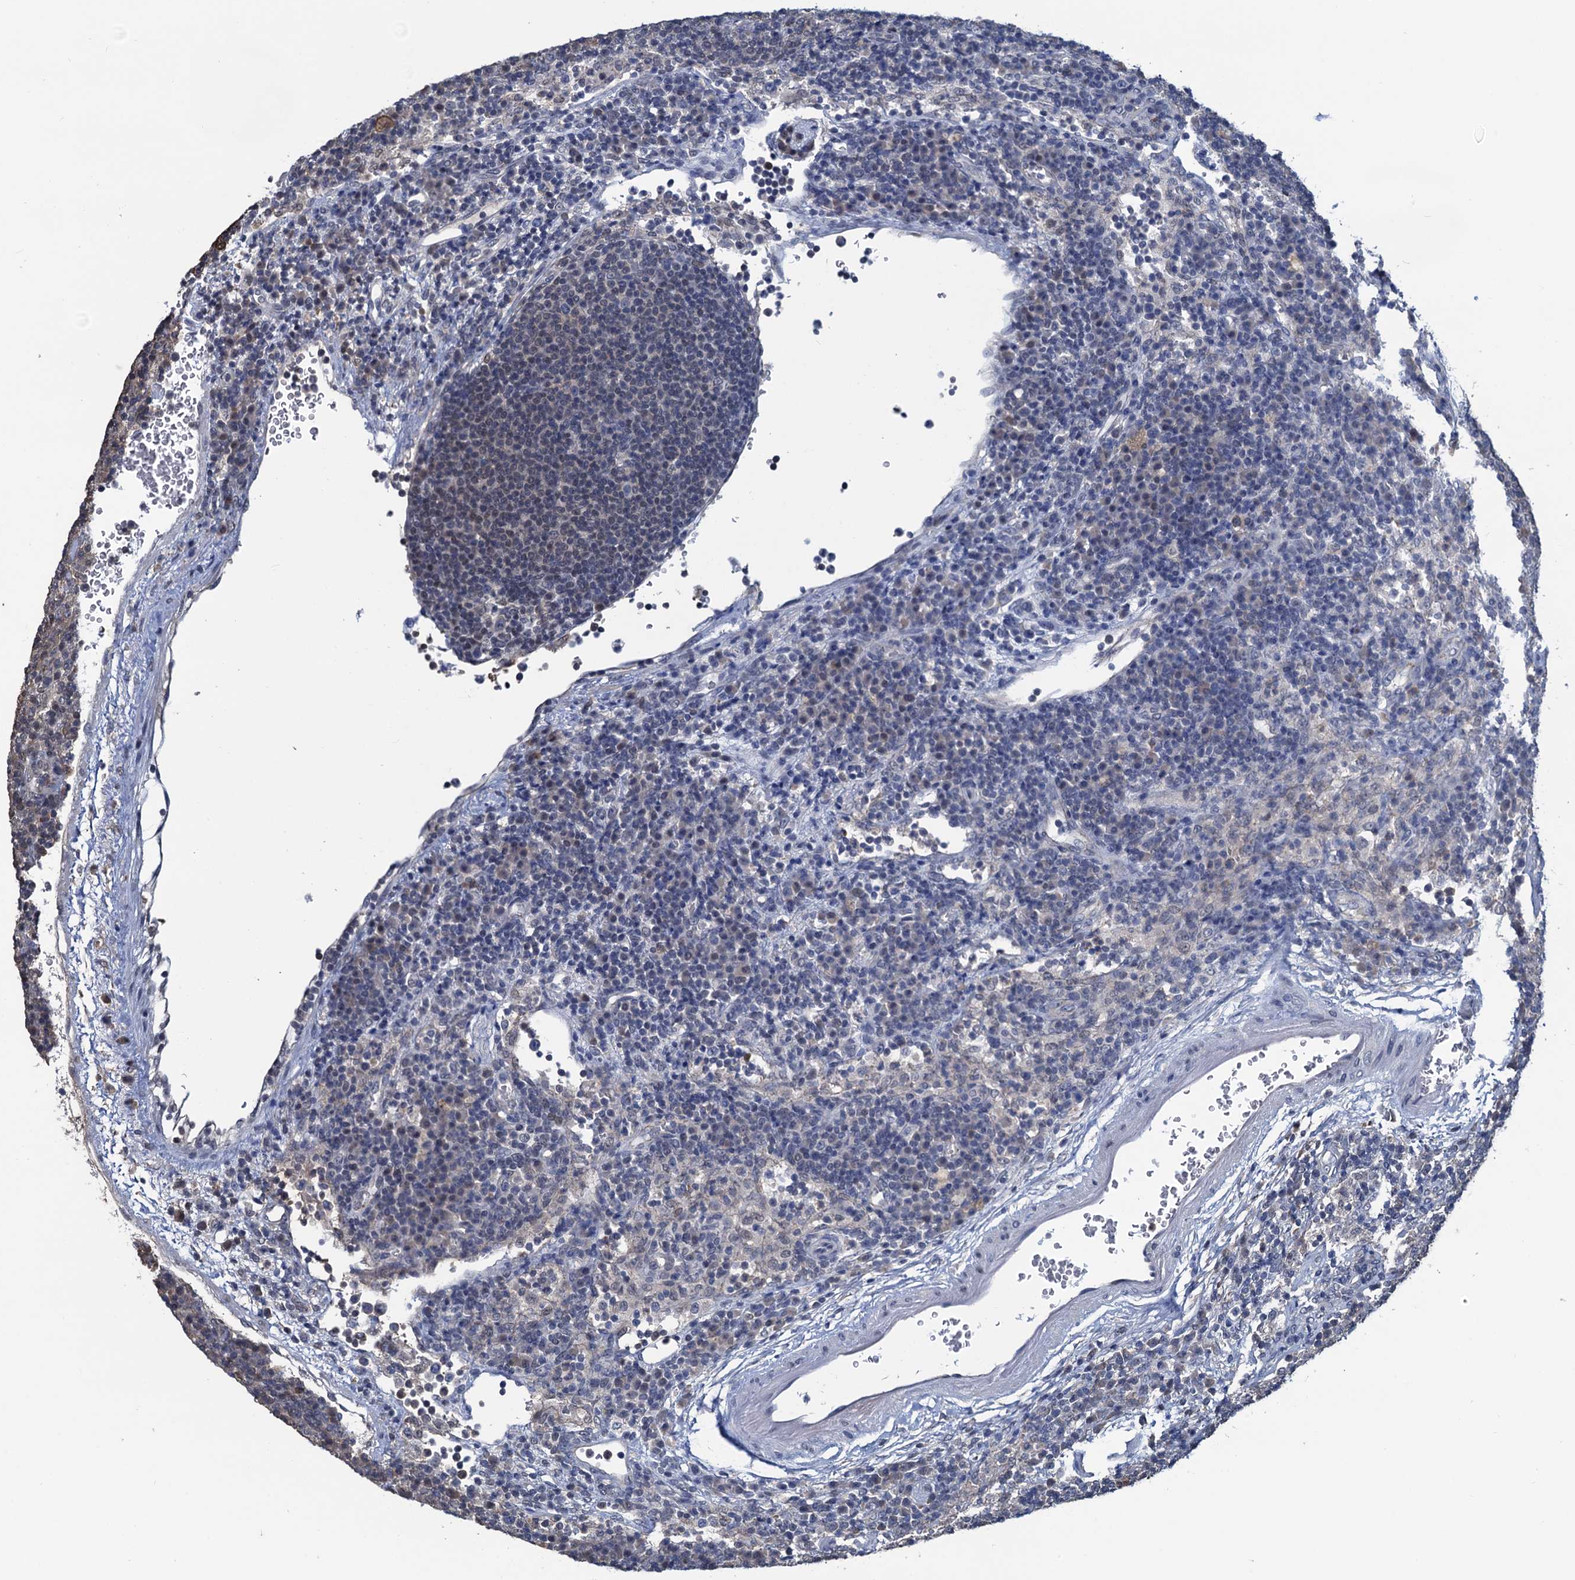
{"staining": {"intensity": "negative", "quantity": "none", "location": "none"}, "tissue": "lymph node", "cell_type": "Germinal center cells", "image_type": "normal", "snomed": [{"axis": "morphology", "description": "Normal tissue, NOS"}, {"axis": "topography", "description": "Lymph node"}], "caption": "This is an IHC micrograph of benign lymph node. There is no expression in germinal center cells.", "gene": "RTKN2", "patient": {"sex": "female", "age": 70}}